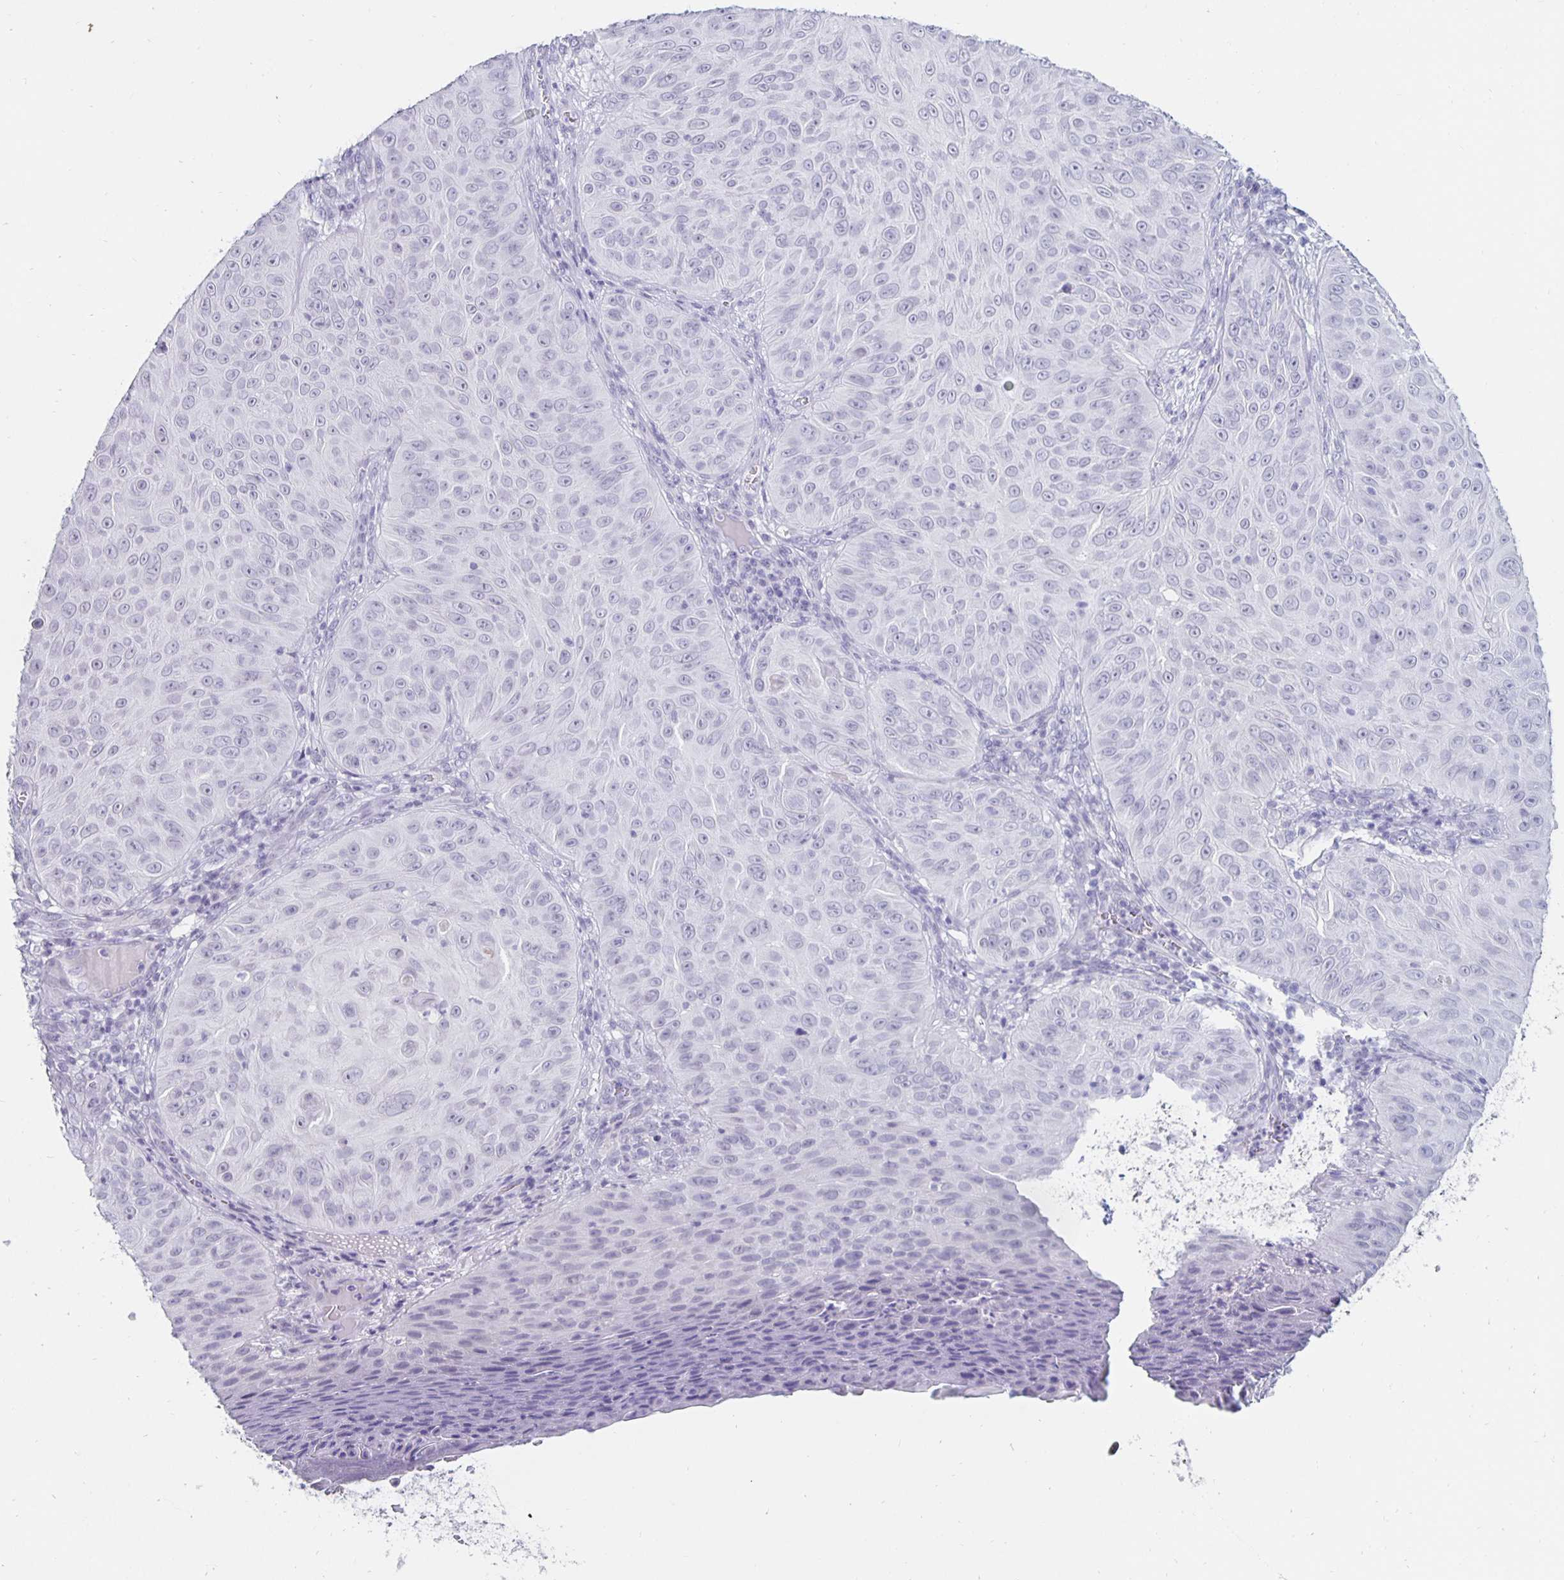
{"staining": {"intensity": "negative", "quantity": "none", "location": "none"}, "tissue": "skin cancer", "cell_type": "Tumor cells", "image_type": "cancer", "snomed": [{"axis": "morphology", "description": "Squamous cell carcinoma, NOS"}, {"axis": "topography", "description": "Skin"}], "caption": "Skin cancer stained for a protein using immunohistochemistry reveals no expression tumor cells.", "gene": "KCNQ2", "patient": {"sex": "male", "age": 82}}